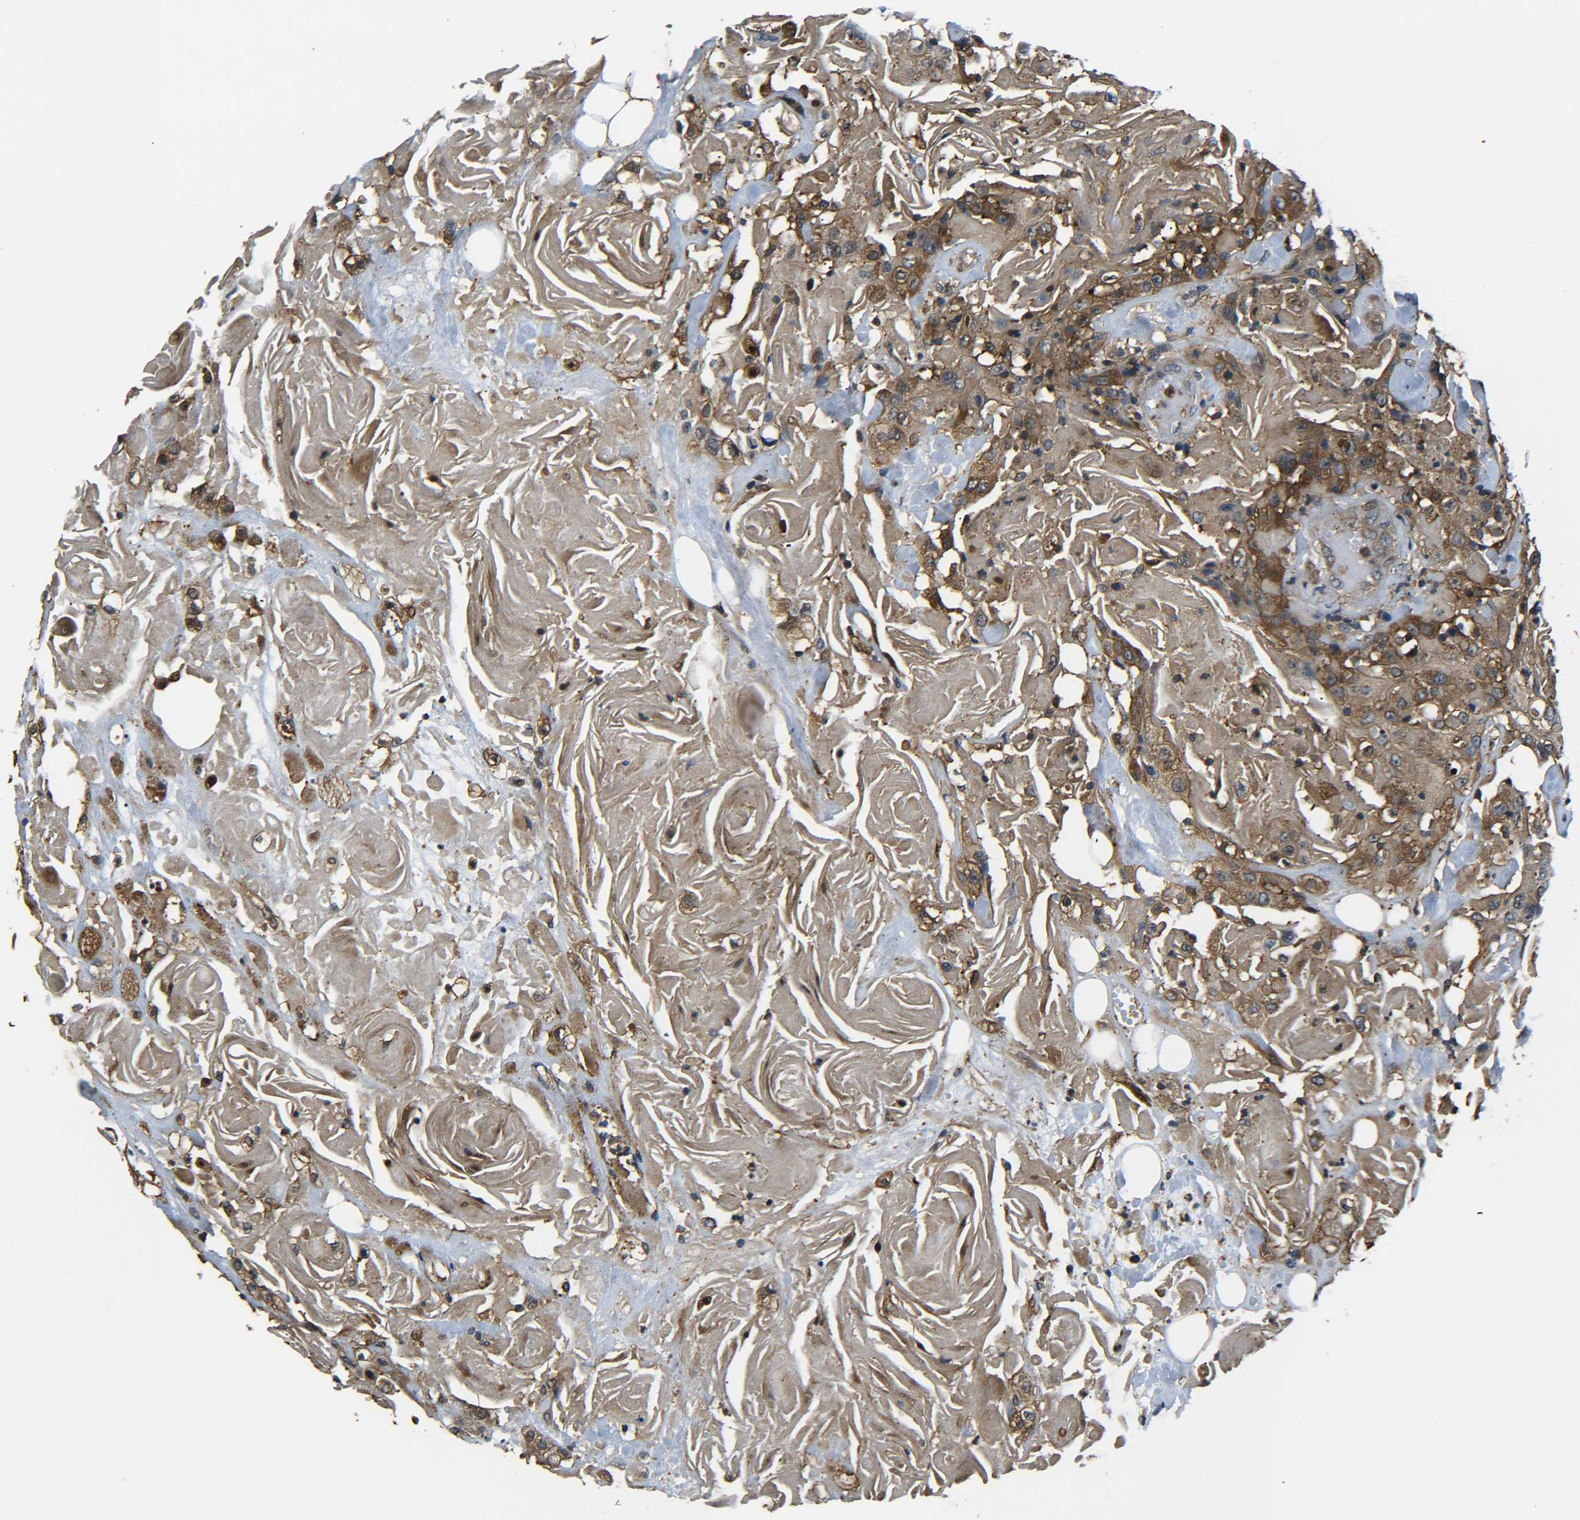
{"staining": {"intensity": "strong", "quantity": ">75%", "location": "cytoplasmic/membranous"}, "tissue": "head and neck cancer", "cell_type": "Tumor cells", "image_type": "cancer", "snomed": [{"axis": "morphology", "description": "Squamous cell carcinoma, NOS"}, {"axis": "topography", "description": "Head-Neck"}], "caption": "A brown stain highlights strong cytoplasmic/membranous staining of a protein in human head and neck cancer (squamous cell carcinoma) tumor cells.", "gene": "PREB", "patient": {"sex": "female", "age": 84}}